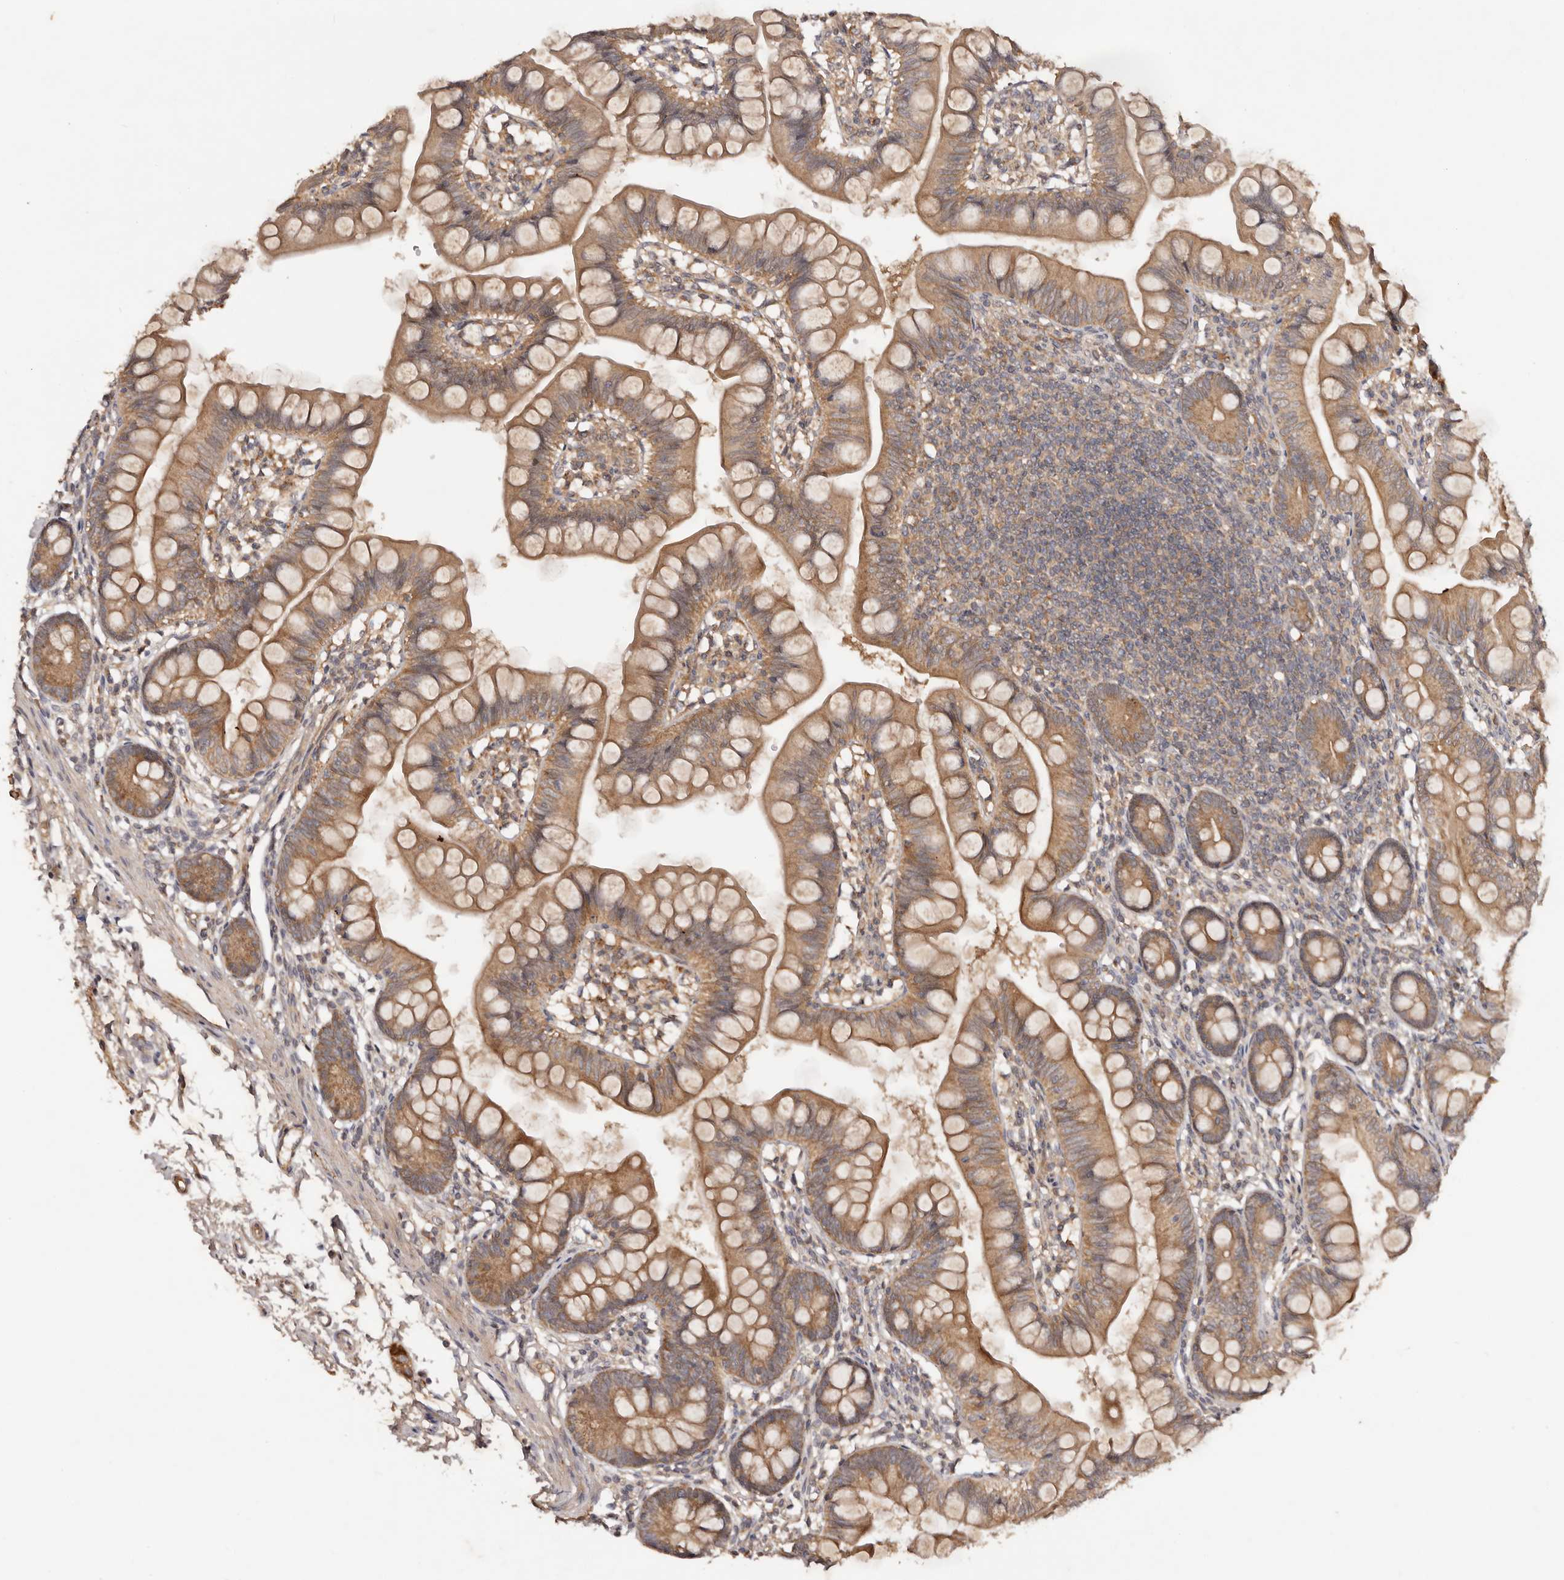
{"staining": {"intensity": "moderate", "quantity": ">75%", "location": "cytoplasmic/membranous"}, "tissue": "small intestine", "cell_type": "Glandular cells", "image_type": "normal", "snomed": [{"axis": "morphology", "description": "Normal tissue, NOS"}, {"axis": "topography", "description": "Small intestine"}], "caption": "Immunohistochemical staining of unremarkable human small intestine displays moderate cytoplasmic/membranous protein staining in about >75% of glandular cells. (Brightfield microscopy of DAB IHC at high magnification).", "gene": "PKIB", "patient": {"sex": "male", "age": 7}}